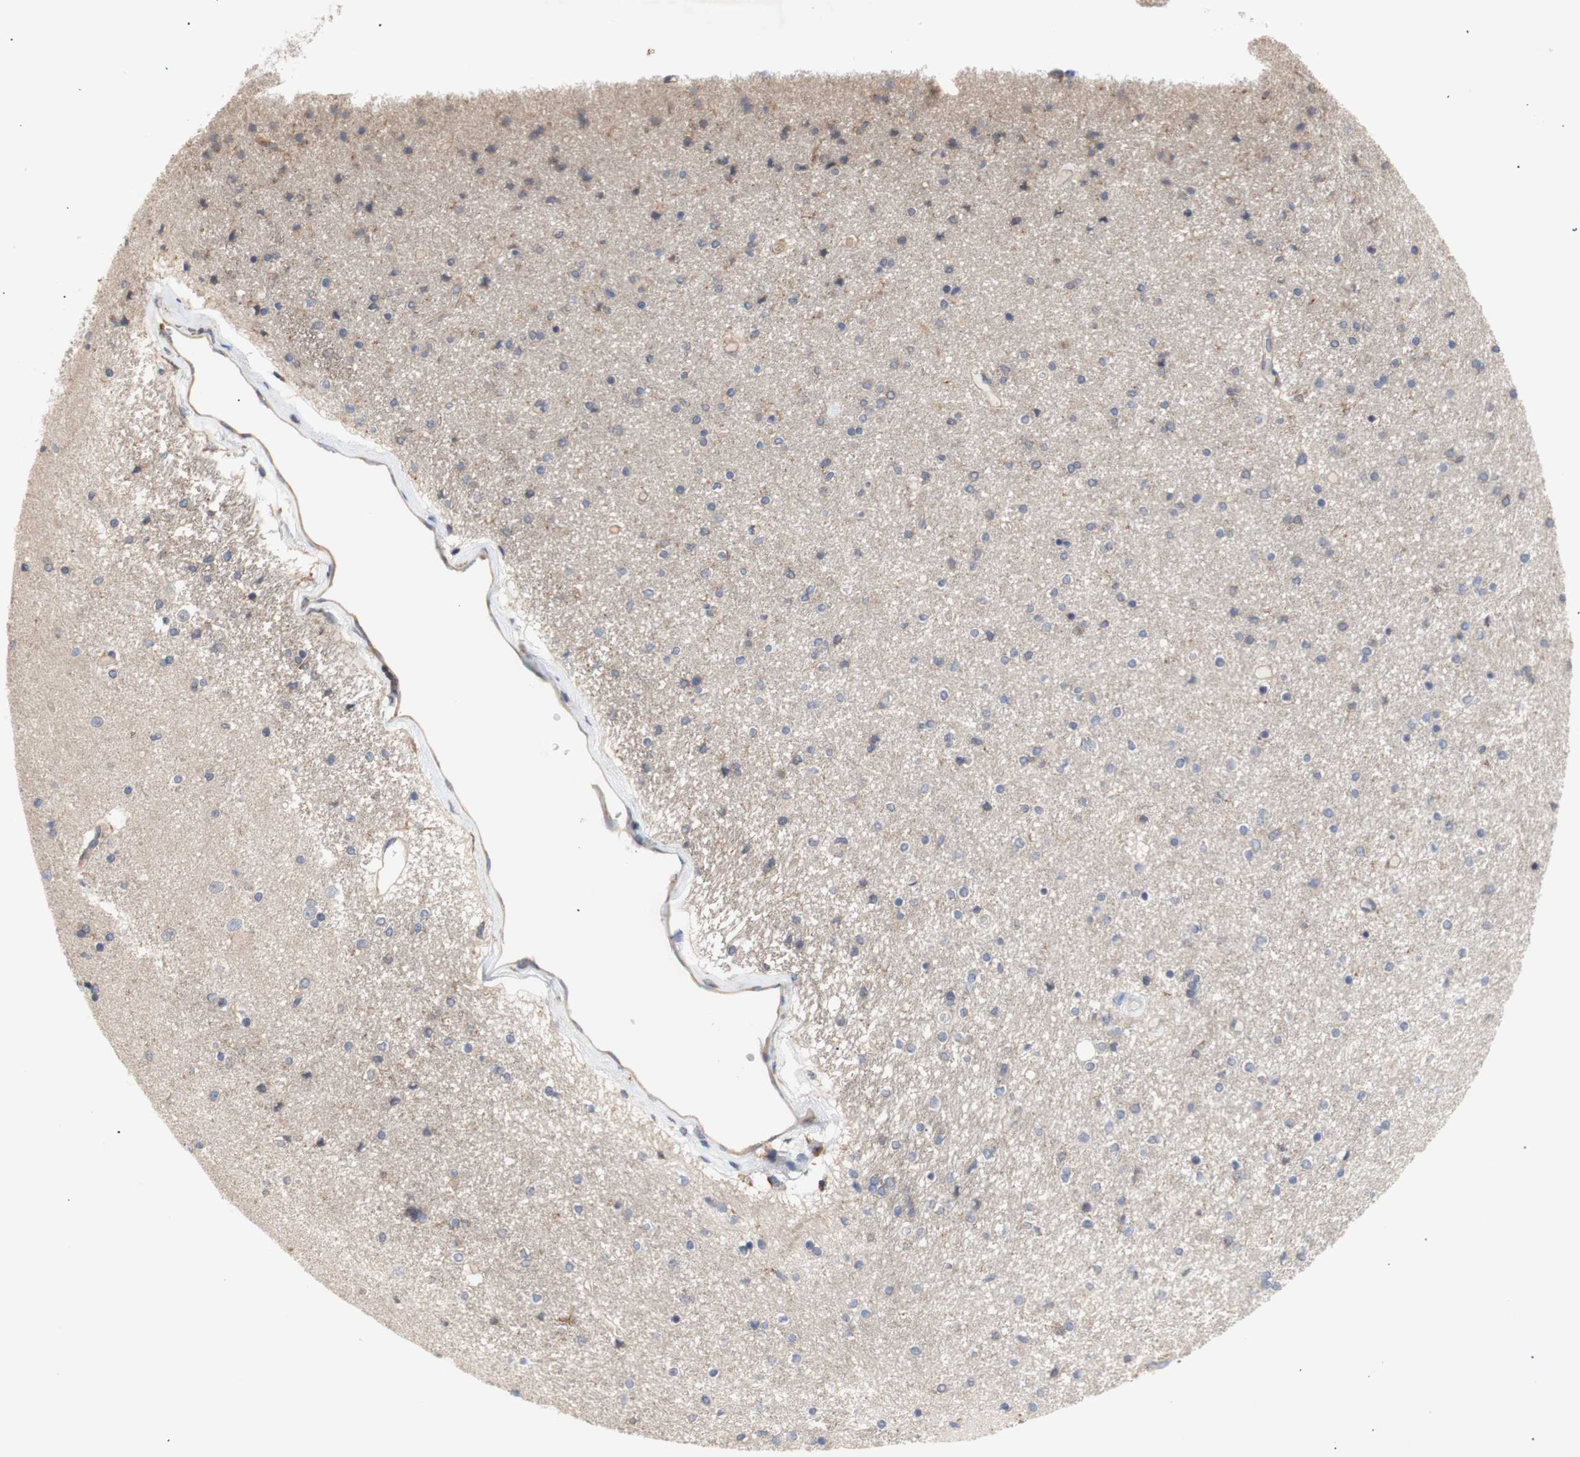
{"staining": {"intensity": "negative", "quantity": "none", "location": "none"}, "tissue": "caudate", "cell_type": "Glial cells", "image_type": "normal", "snomed": [{"axis": "morphology", "description": "Normal tissue, NOS"}, {"axis": "topography", "description": "Lateral ventricle wall"}], "caption": "Unremarkable caudate was stained to show a protein in brown. There is no significant expression in glial cells.", "gene": "IKBKG", "patient": {"sex": "female", "age": 54}}